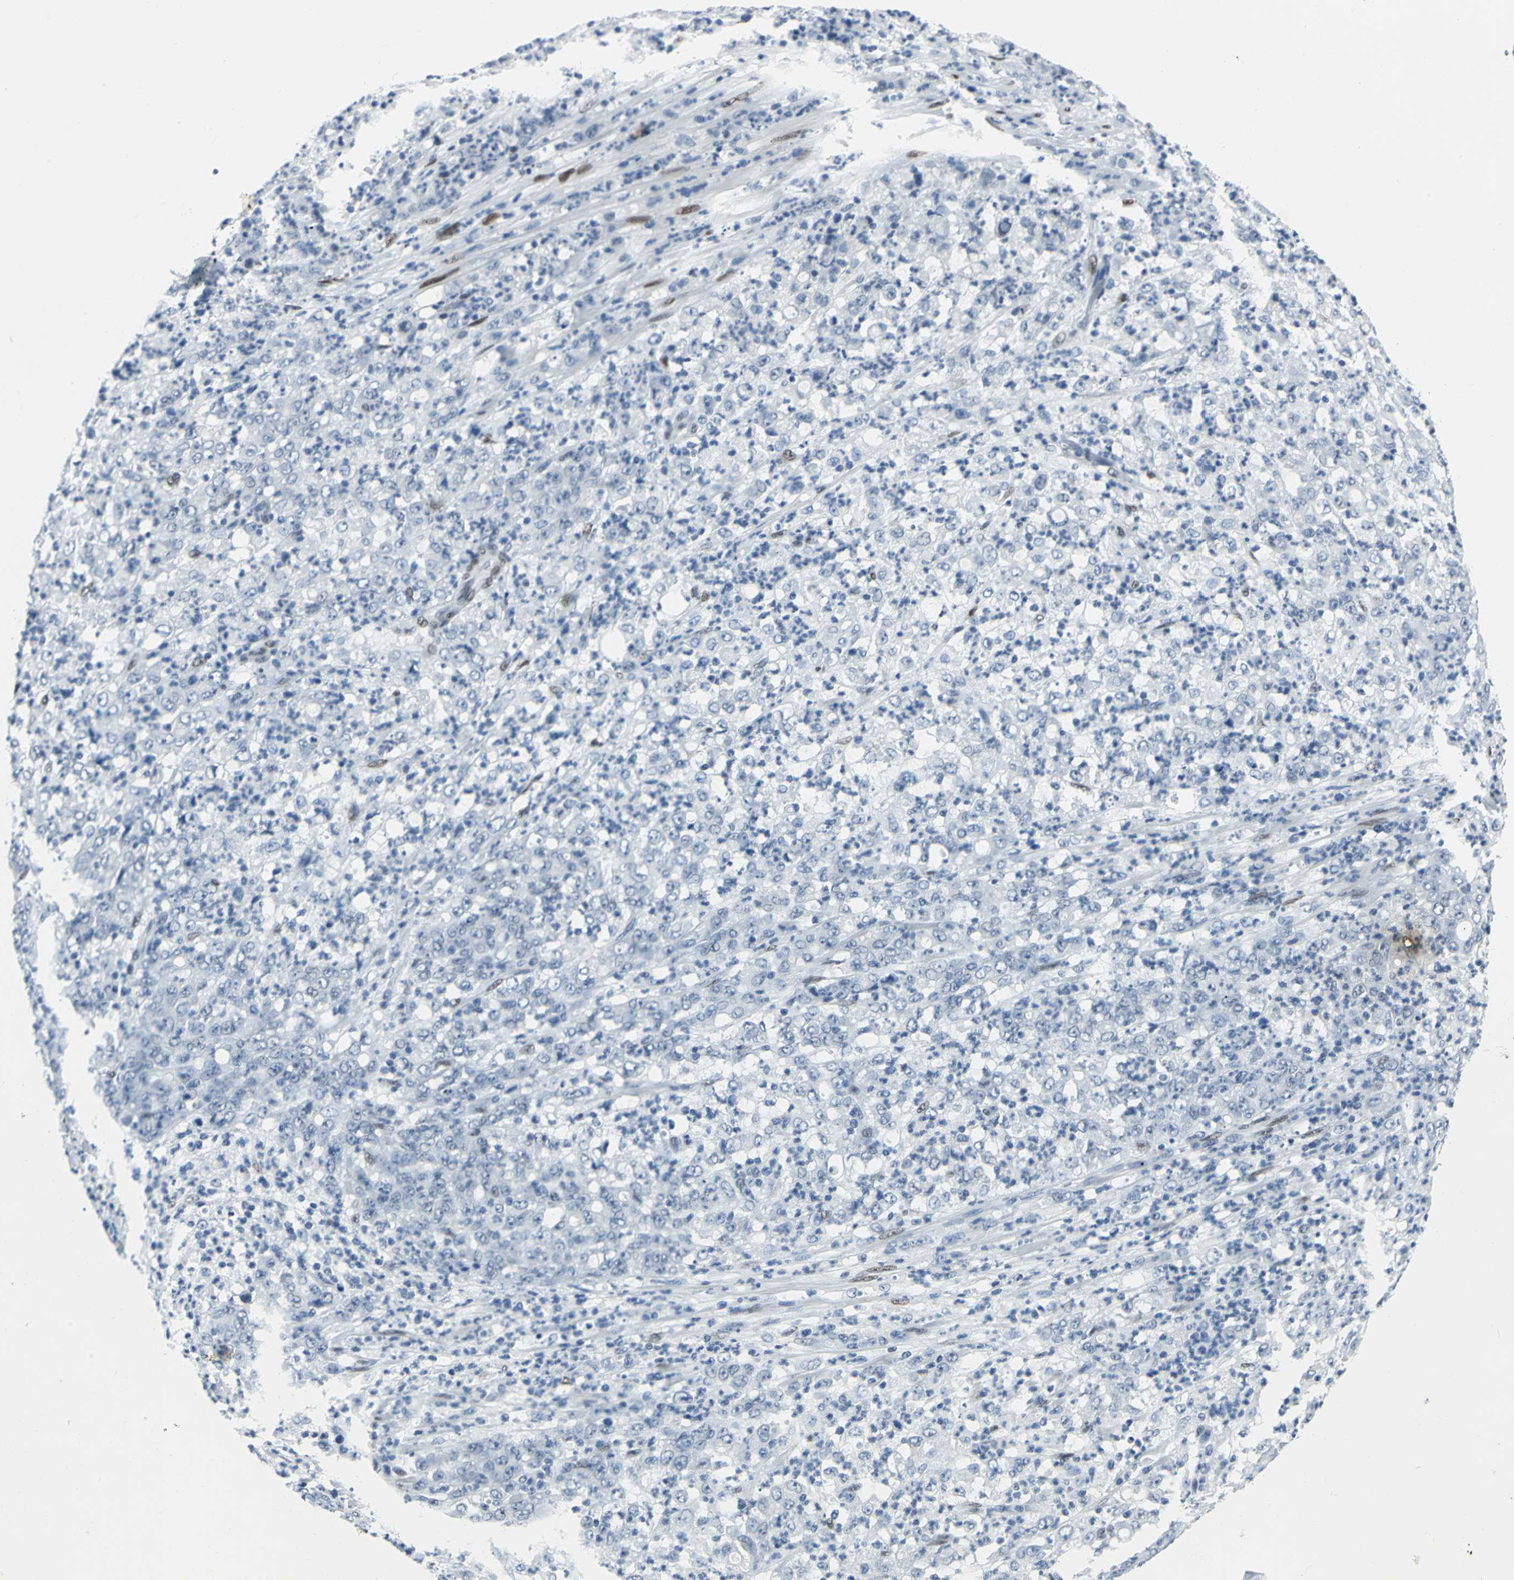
{"staining": {"intensity": "negative", "quantity": "none", "location": "none"}, "tissue": "stomach cancer", "cell_type": "Tumor cells", "image_type": "cancer", "snomed": [{"axis": "morphology", "description": "Adenocarcinoma, NOS"}, {"axis": "topography", "description": "Stomach, lower"}], "caption": "This is a histopathology image of immunohistochemistry (IHC) staining of stomach cancer (adenocarcinoma), which shows no positivity in tumor cells.", "gene": "MEIS2", "patient": {"sex": "female", "age": 71}}